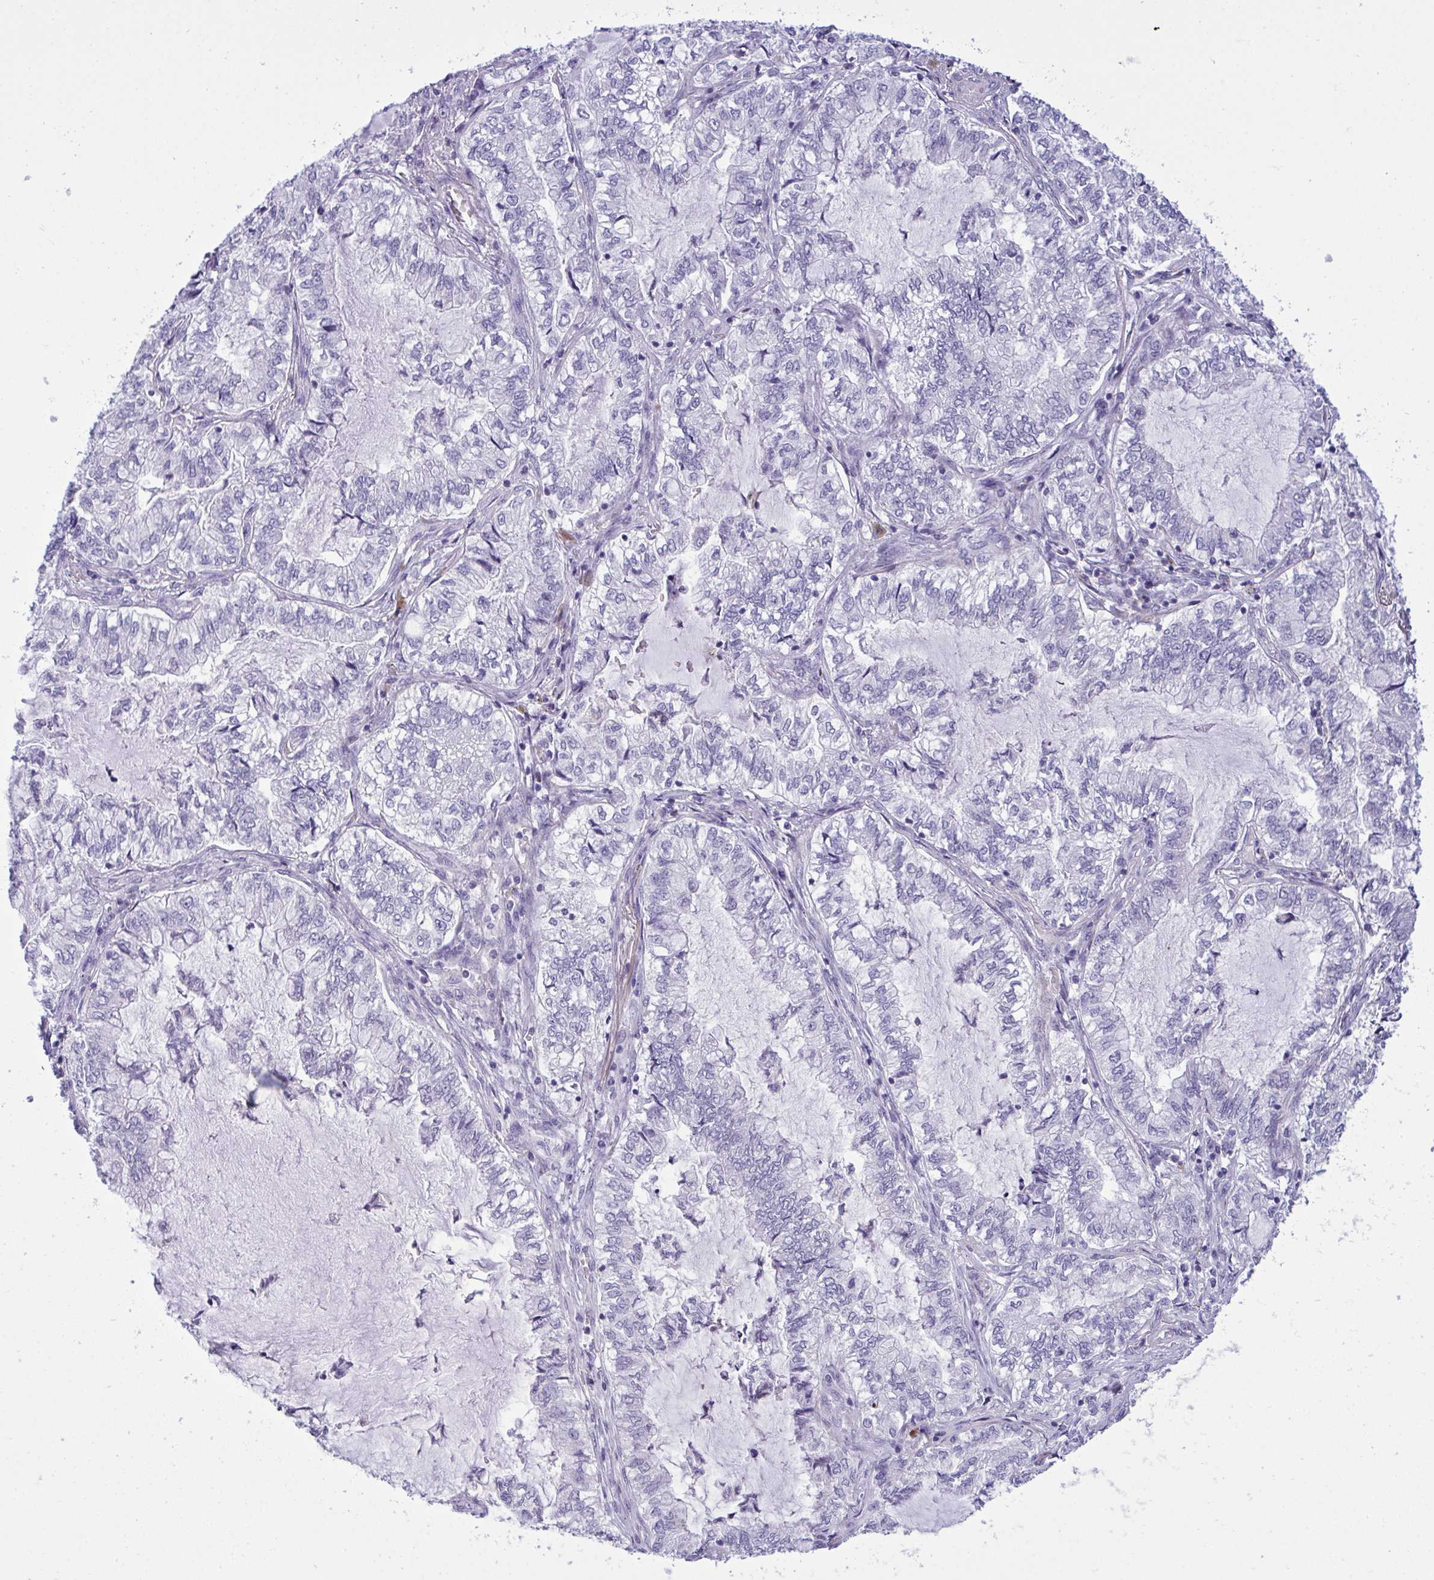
{"staining": {"intensity": "negative", "quantity": "none", "location": "none"}, "tissue": "lung cancer", "cell_type": "Tumor cells", "image_type": "cancer", "snomed": [{"axis": "morphology", "description": "Adenocarcinoma, NOS"}, {"axis": "topography", "description": "Lymph node"}, {"axis": "topography", "description": "Lung"}], "caption": "Immunohistochemistry histopathology image of lung cancer stained for a protein (brown), which displays no positivity in tumor cells. (IHC, brightfield microscopy, high magnification).", "gene": "WDR97", "patient": {"sex": "male", "age": 66}}